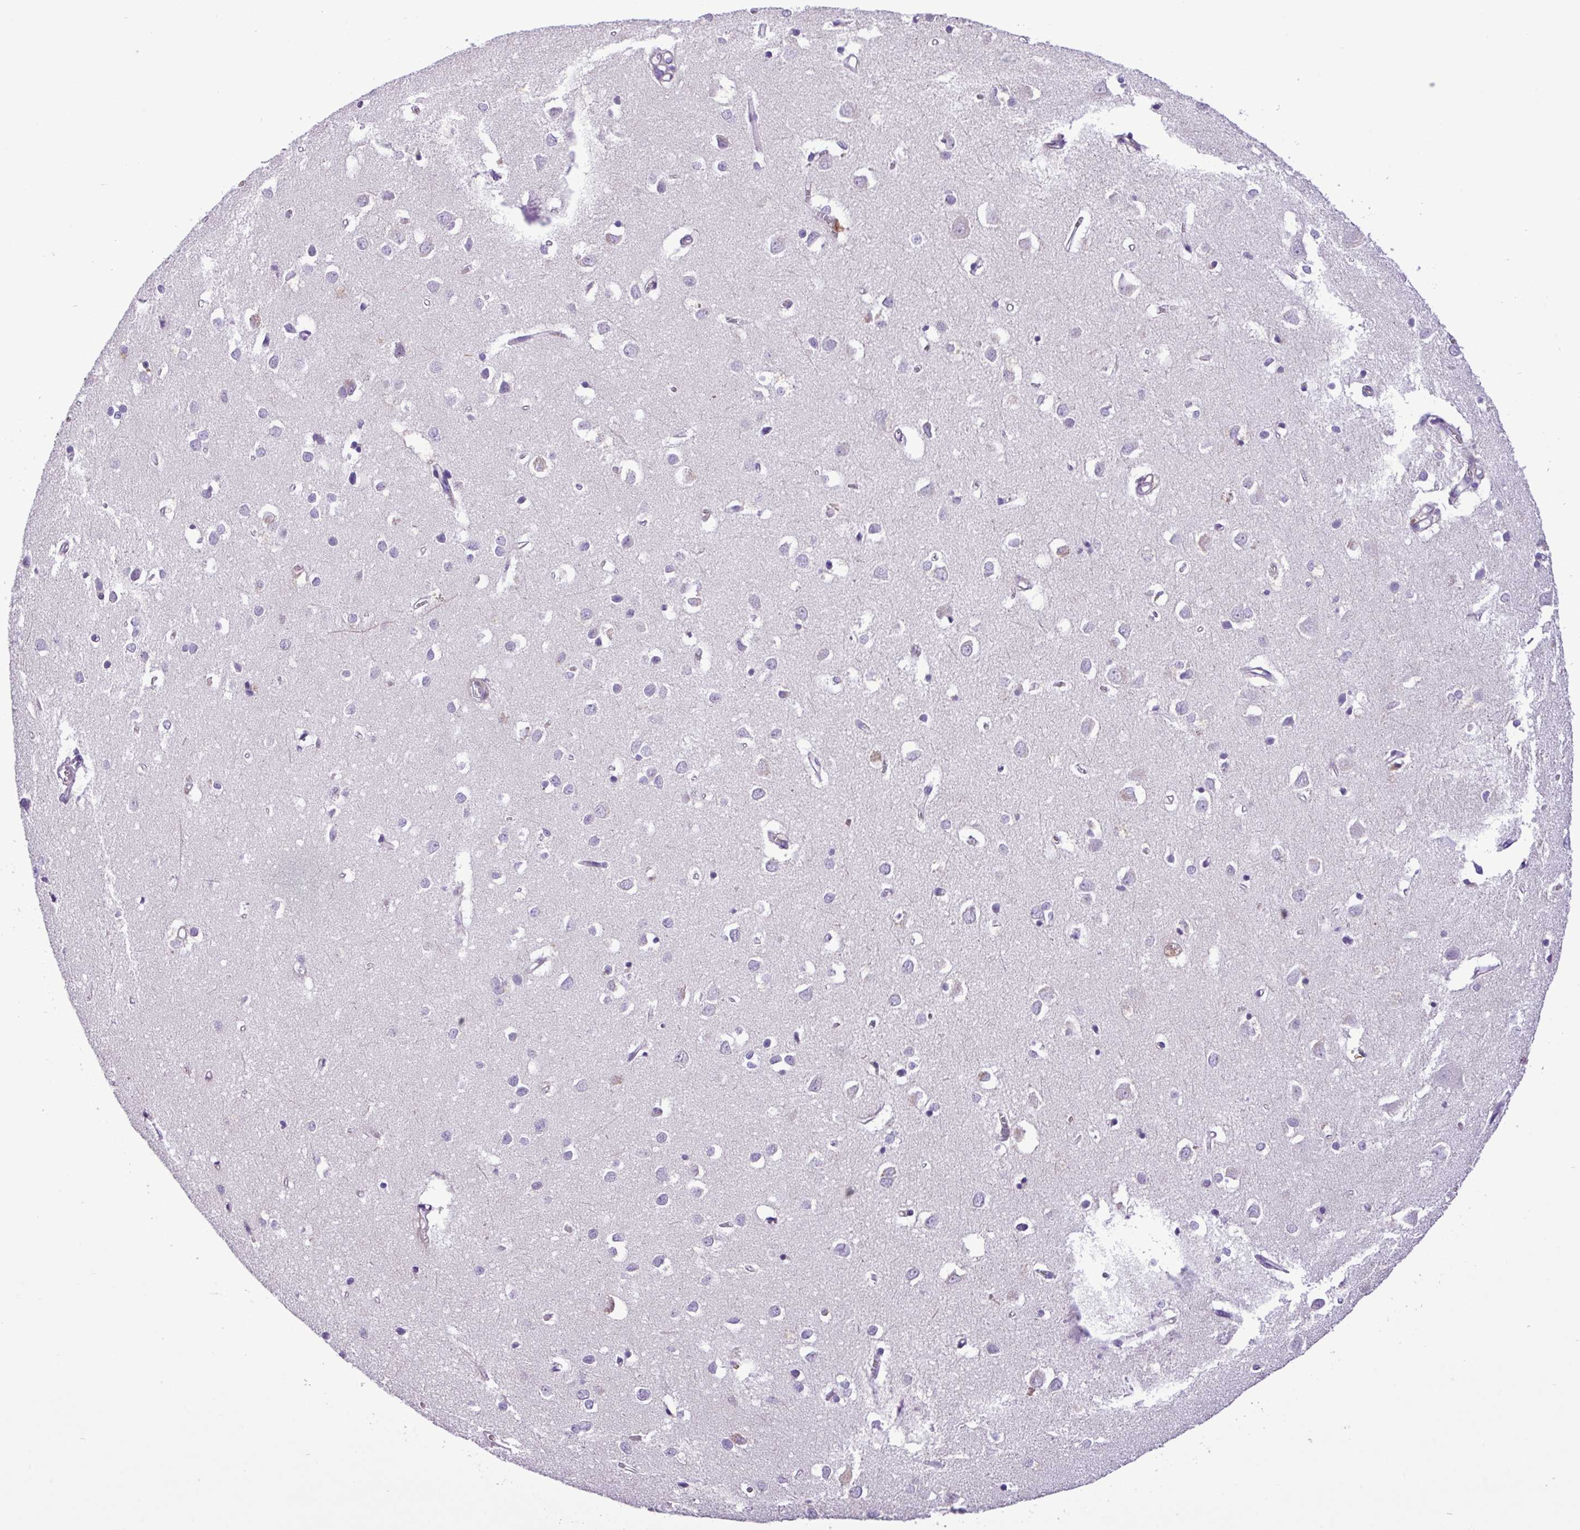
{"staining": {"intensity": "negative", "quantity": "none", "location": "none"}, "tissue": "cerebral cortex", "cell_type": "Endothelial cells", "image_type": "normal", "snomed": [{"axis": "morphology", "description": "Normal tissue, NOS"}, {"axis": "topography", "description": "Cerebral cortex"}], "caption": "An image of human cerebral cortex is negative for staining in endothelial cells. Brightfield microscopy of immunohistochemistry (IHC) stained with DAB (3,3'-diaminobenzidine) (brown) and hematoxylin (blue), captured at high magnification.", "gene": "C11orf91", "patient": {"sex": "female", "age": 64}}